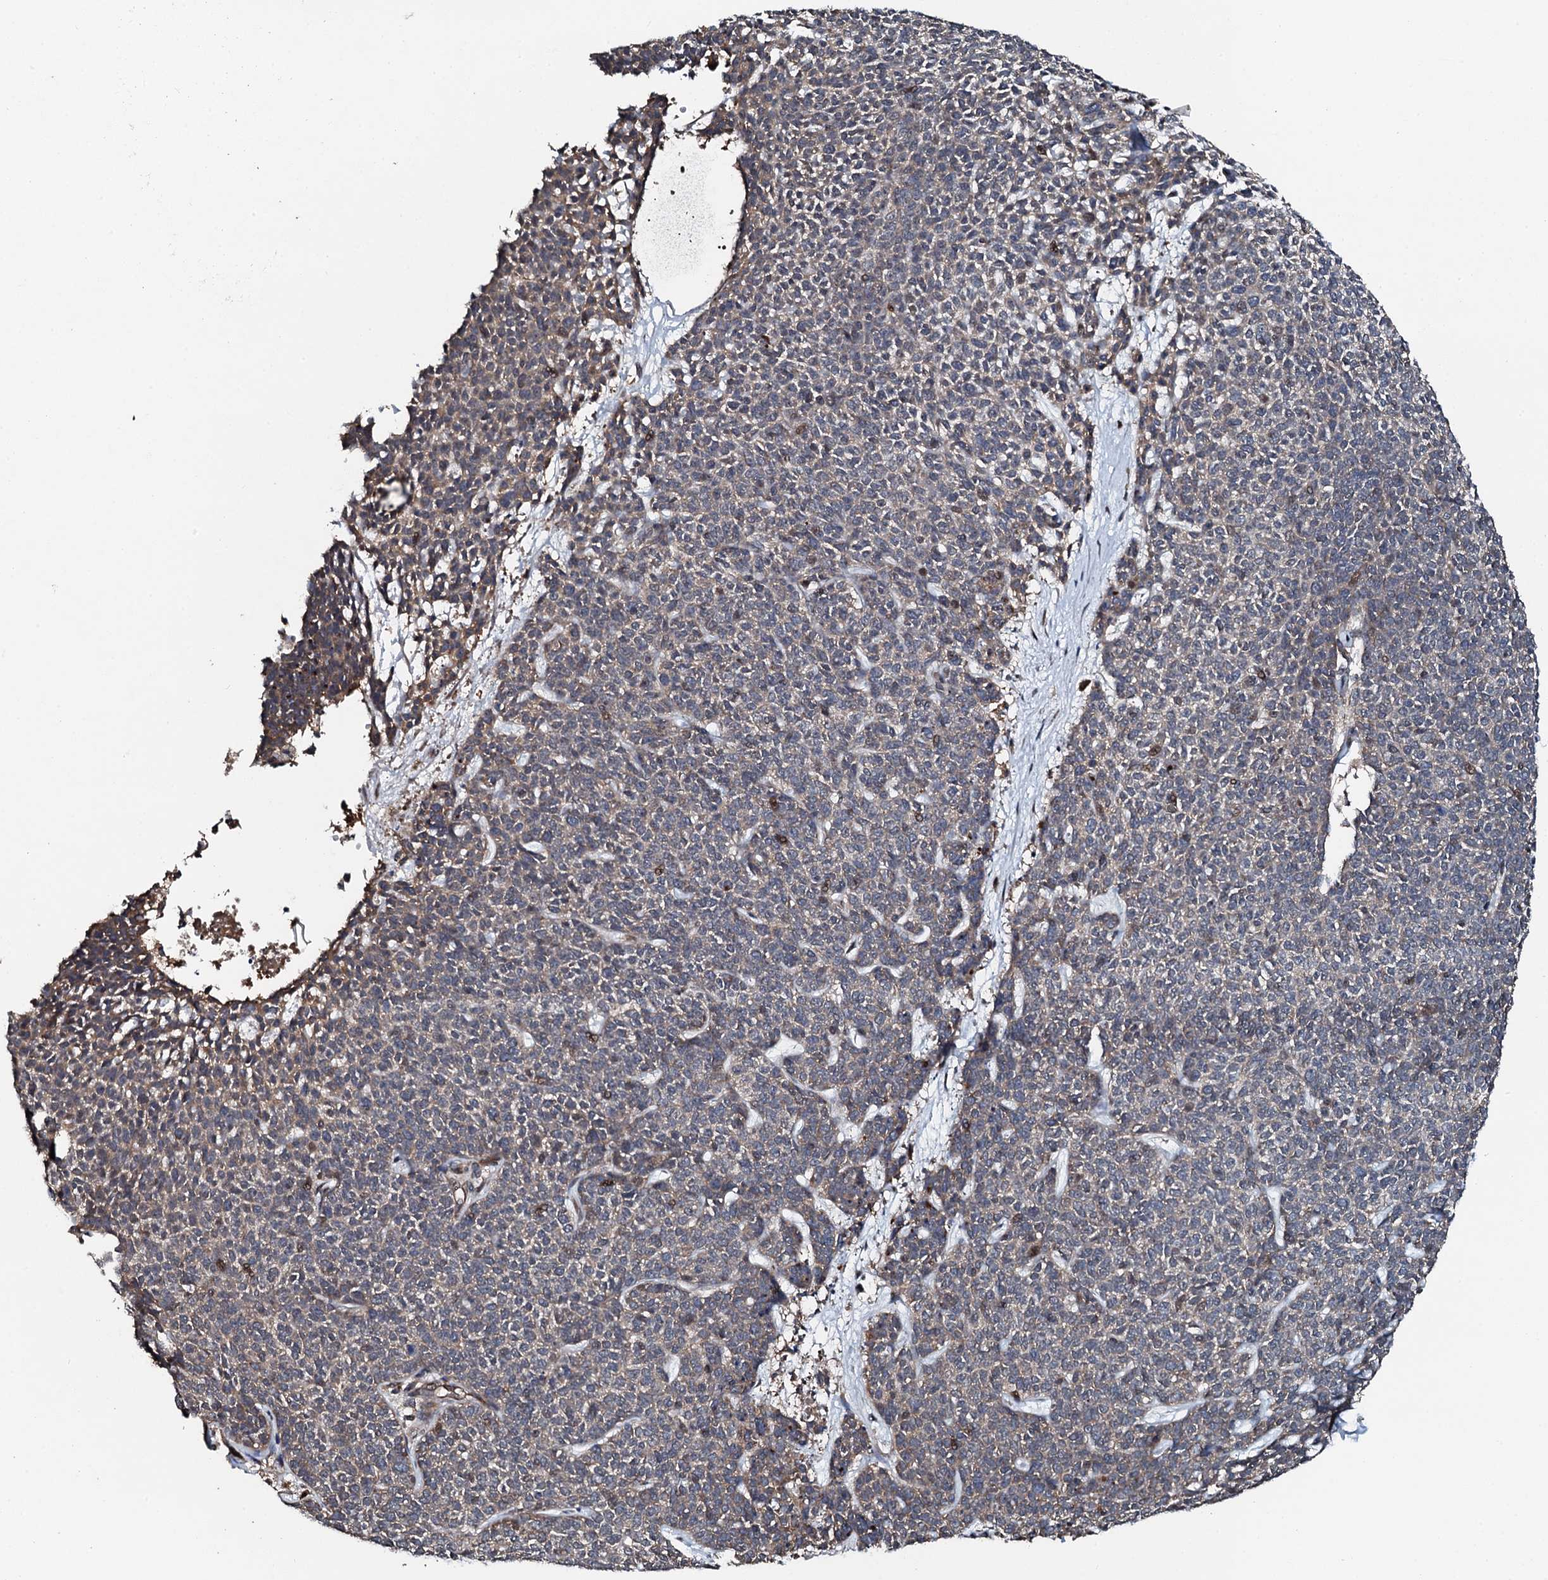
{"staining": {"intensity": "weak", "quantity": "<25%", "location": "cytoplasmic/membranous"}, "tissue": "skin cancer", "cell_type": "Tumor cells", "image_type": "cancer", "snomed": [{"axis": "morphology", "description": "Basal cell carcinoma"}, {"axis": "topography", "description": "Skin"}], "caption": "Tumor cells show no significant protein staining in skin basal cell carcinoma.", "gene": "FLYWCH1", "patient": {"sex": "female", "age": 84}}